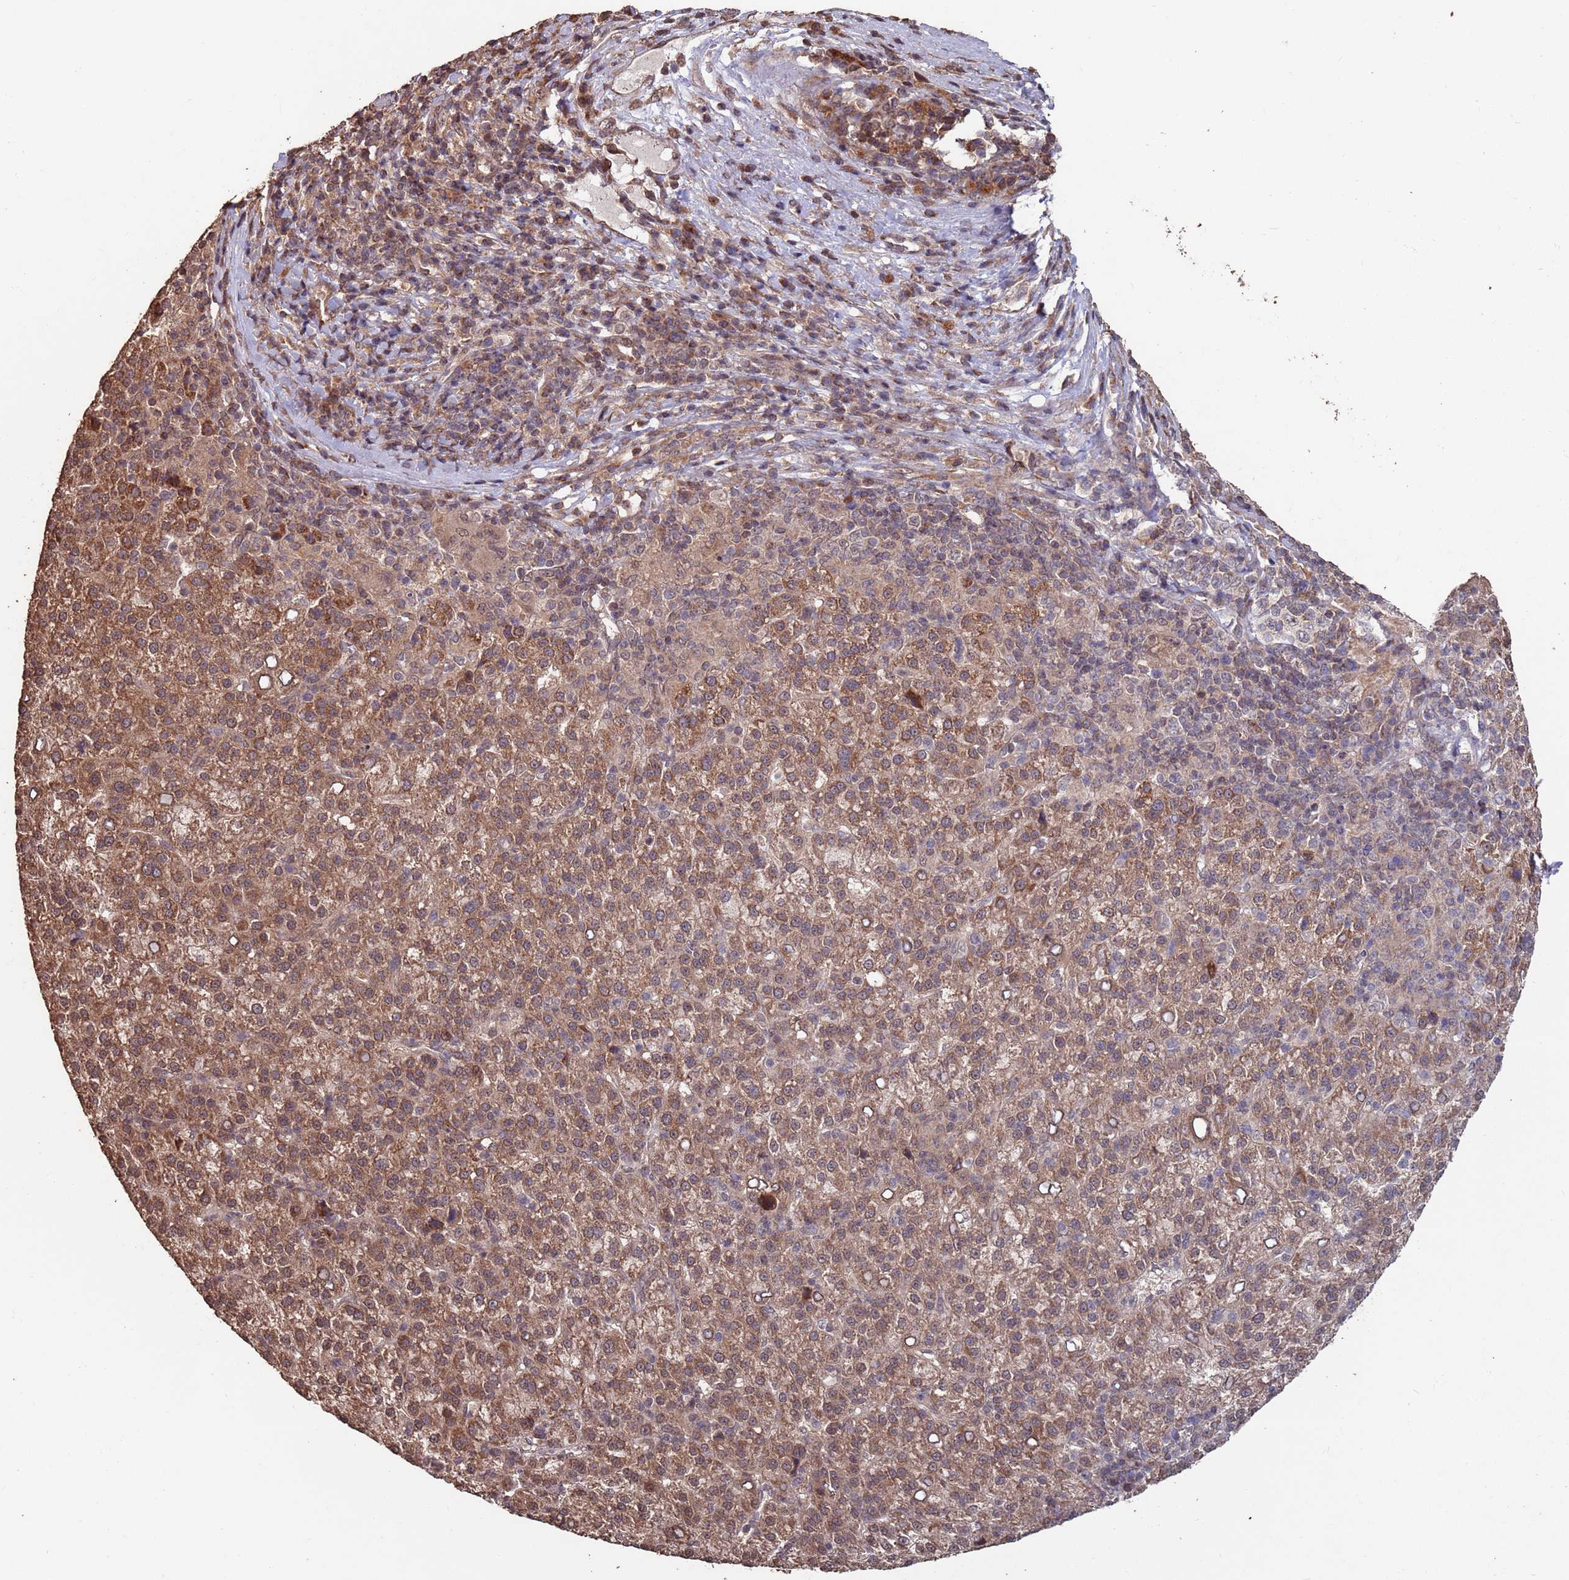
{"staining": {"intensity": "moderate", "quantity": ">75%", "location": "cytoplasmic/membranous"}, "tissue": "liver cancer", "cell_type": "Tumor cells", "image_type": "cancer", "snomed": [{"axis": "morphology", "description": "Carcinoma, Hepatocellular, NOS"}, {"axis": "topography", "description": "Liver"}], "caption": "A micrograph of human liver hepatocellular carcinoma stained for a protein demonstrates moderate cytoplasmic/membranous brown staining in tumor cells.", "gene": "PRR7", "patient": {"sex": "female", "age": 58}}